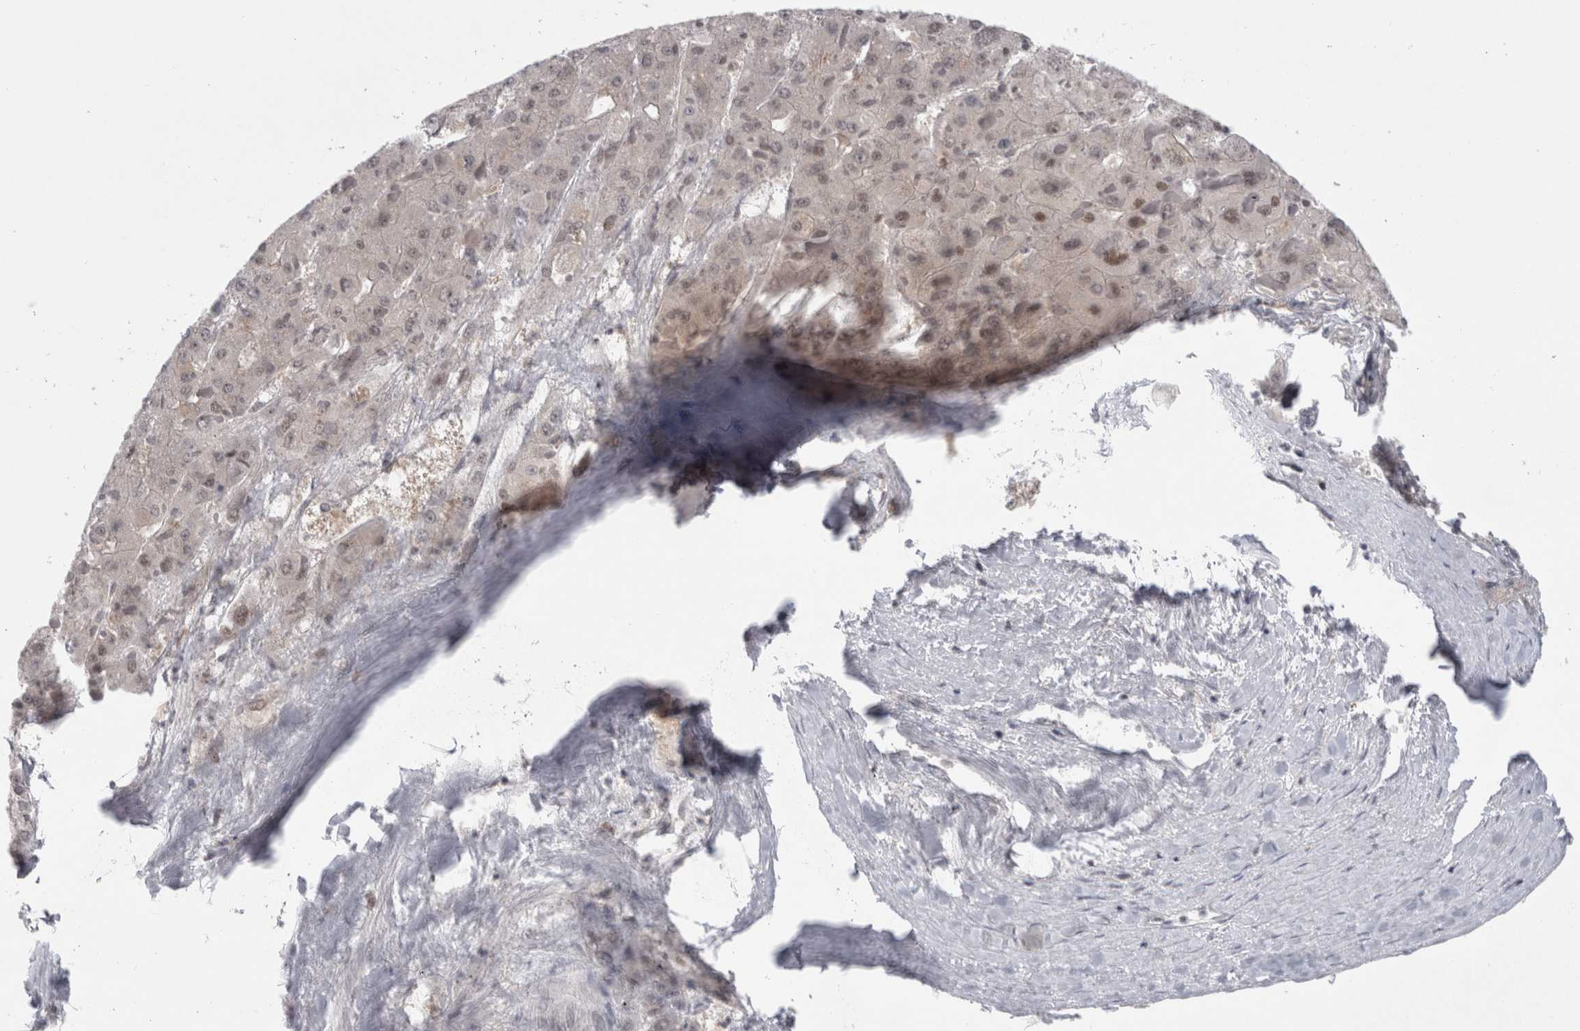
{"staining": {"intensity": "weak", "quantity": ">75%", "location": "nuclear"}, "tissue": "liver cancer", "cell_type": "Tumor cells", "image_type": "cancer", "snomed": [{"axis": "morphology", "description": "Carcinoma, Hepatocellular, NOS"}, {"axis": "topography", "description": "Liver"}], "caption": "A brown stain highlights weak nuclear expression of a protein in human hepatocellular carcinoma (liver) tumor cells. (IHC, brightfield microscopy, high magnification).", "gene": "PSMB2", "patient": {"sex": "female", "age": 73}}